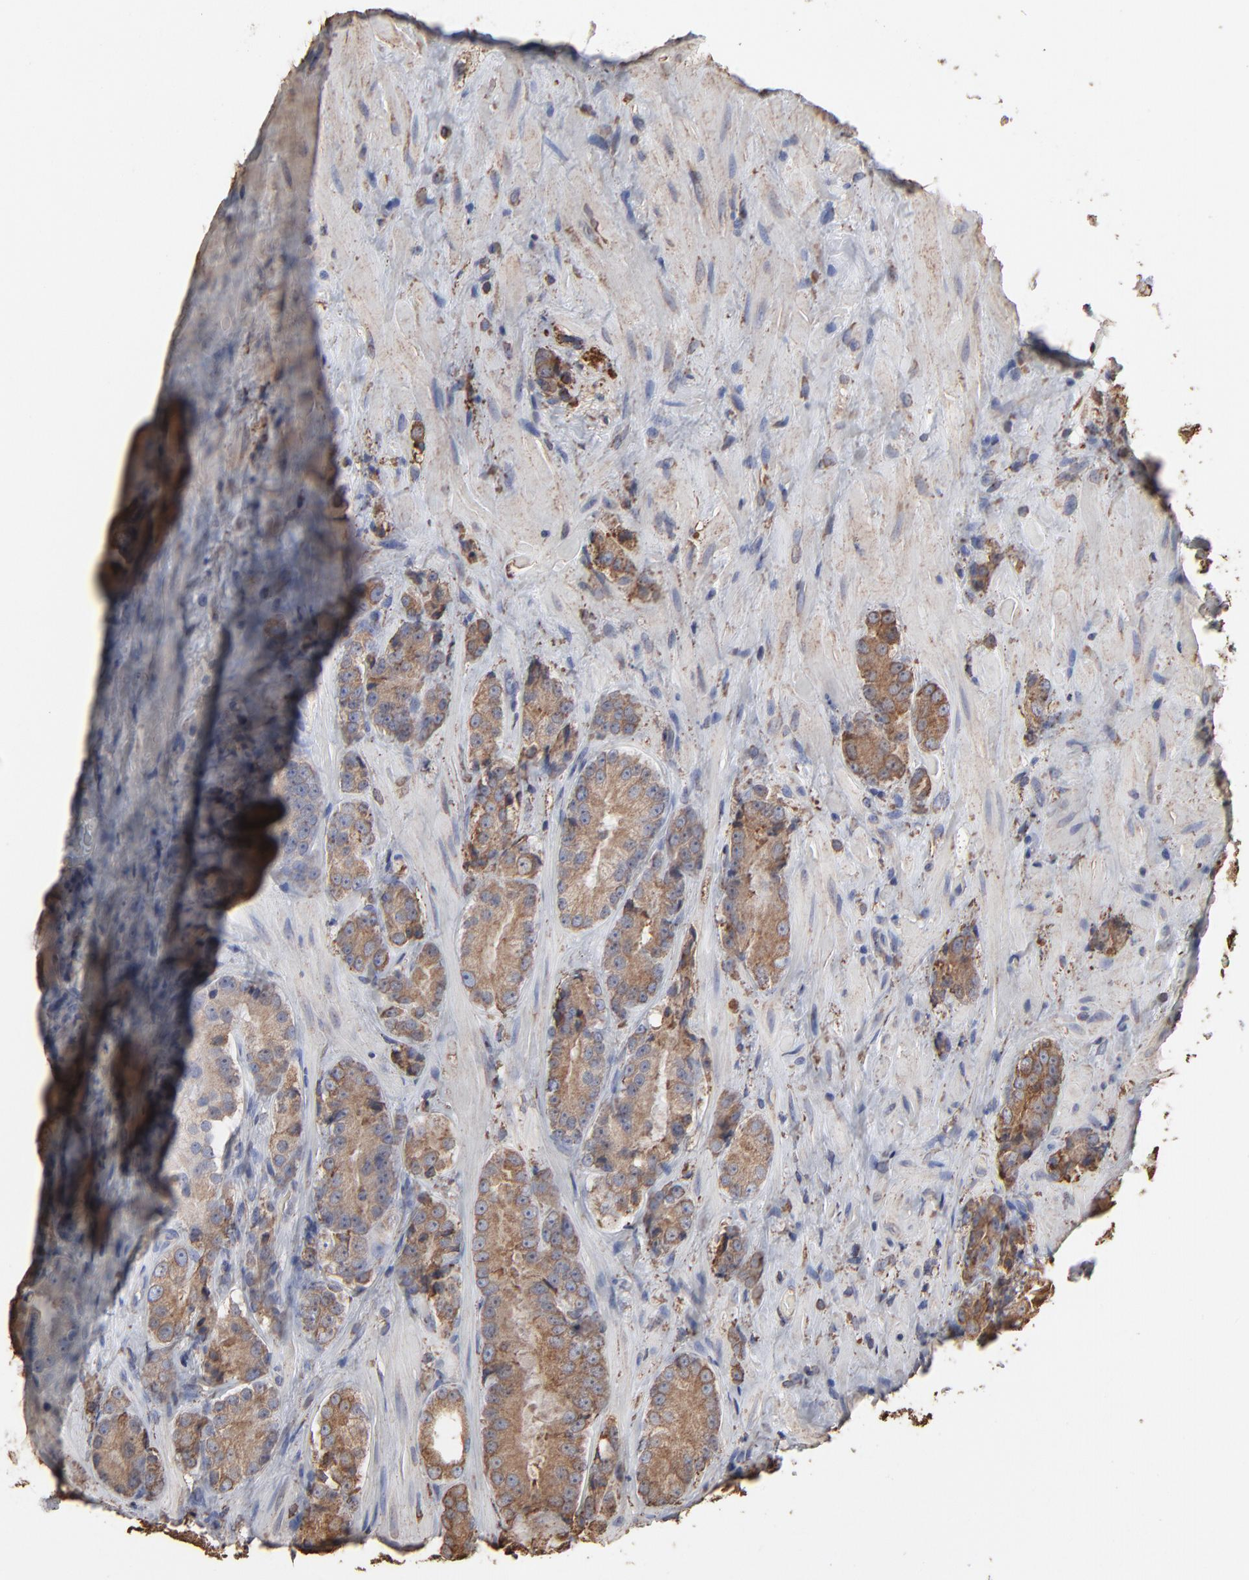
{"staining": {"intensity": "weak", "quantity": ">75%", "location": "cytoplasmic/membranous"}, "tissue": "prostate cancer", "cell_type": "Tumor cells", "image_type": "cancer", "snomed": [{"axis": "morphology", "description": "Adenocarcinoma, High grade"}, {"axis": "topography", "description": "Prostate"}], "caption": "Immunohistochemical staining of prostate adenocarcinoma (high-grade) reveals weak cytoplasmic/membranous protein positivity in approximately >75% of tumor cells. The staining was performed using DAB to visualize the protein expression in brown, while the nuclei were stained in blue with hematoxylin (Magnification: 20x).", "gene": "PDIA3", "patient": {"sex": "male", "age": 70}}